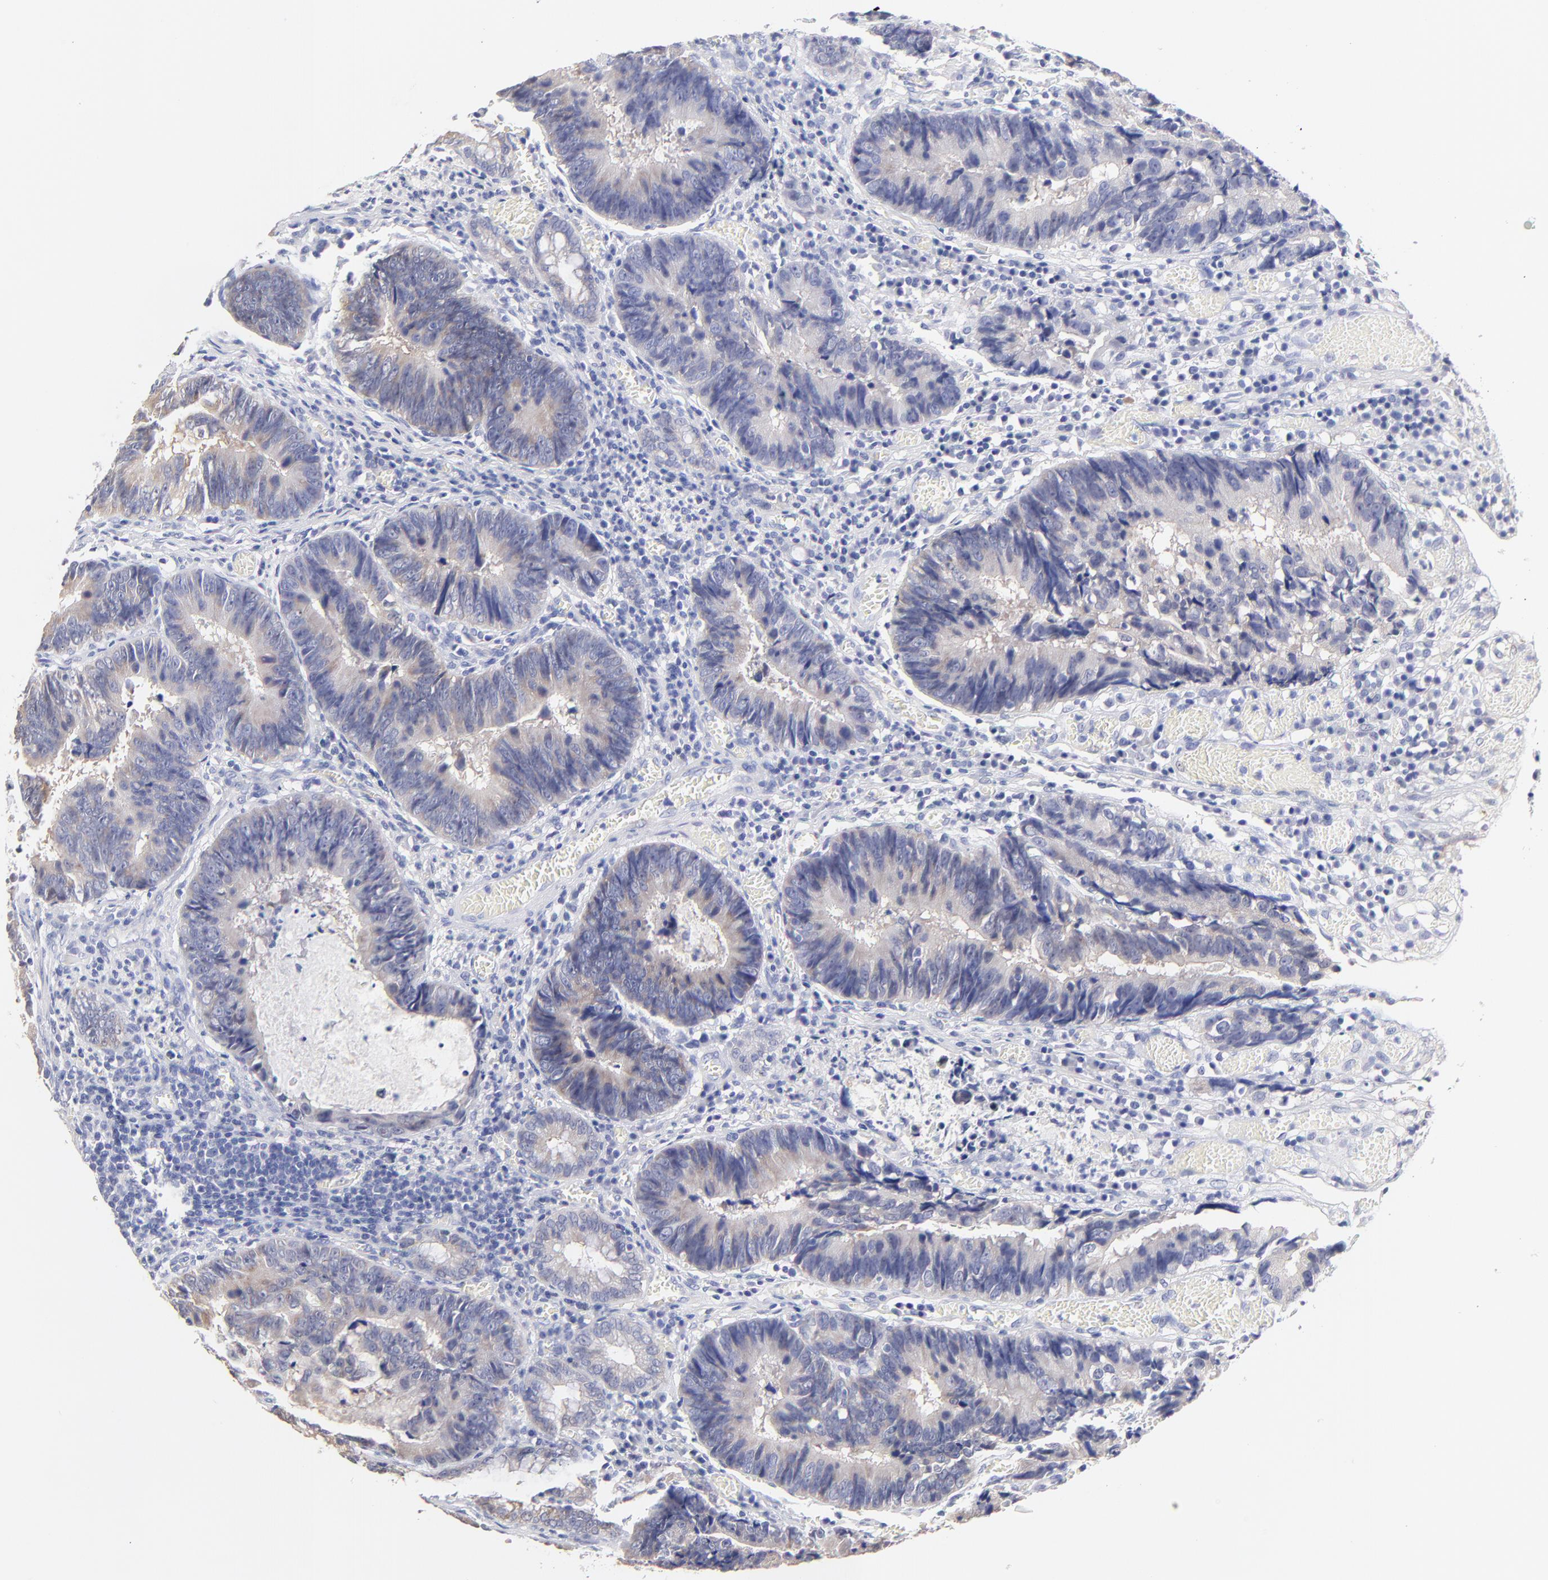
{"staining": {"intensity": "weak", "quantity": ">75%", "location": "nuclear"}, "tissue": "colorectal cancer", "cell_type": "Tumor cells", "image_type": "cancer", "snomed": [{"axis": "morphology", "description": "Adenocarcinoma, NOS"}, {"axis": "topography", "description": "Rectum"}], "caption": "IHC staining of adenocarcinoma (colorectal), which exhibits low levels of weak nuclear positivity in approximately >75% of tumor cells indicating weak nuclear protein expression. The staining was performed using DAB (brown) for protein detection and nuclei were counterstained in hematoxylin (blue).", "gene": "CFAP57", "patient": {"sex": "female", "age": 98}}